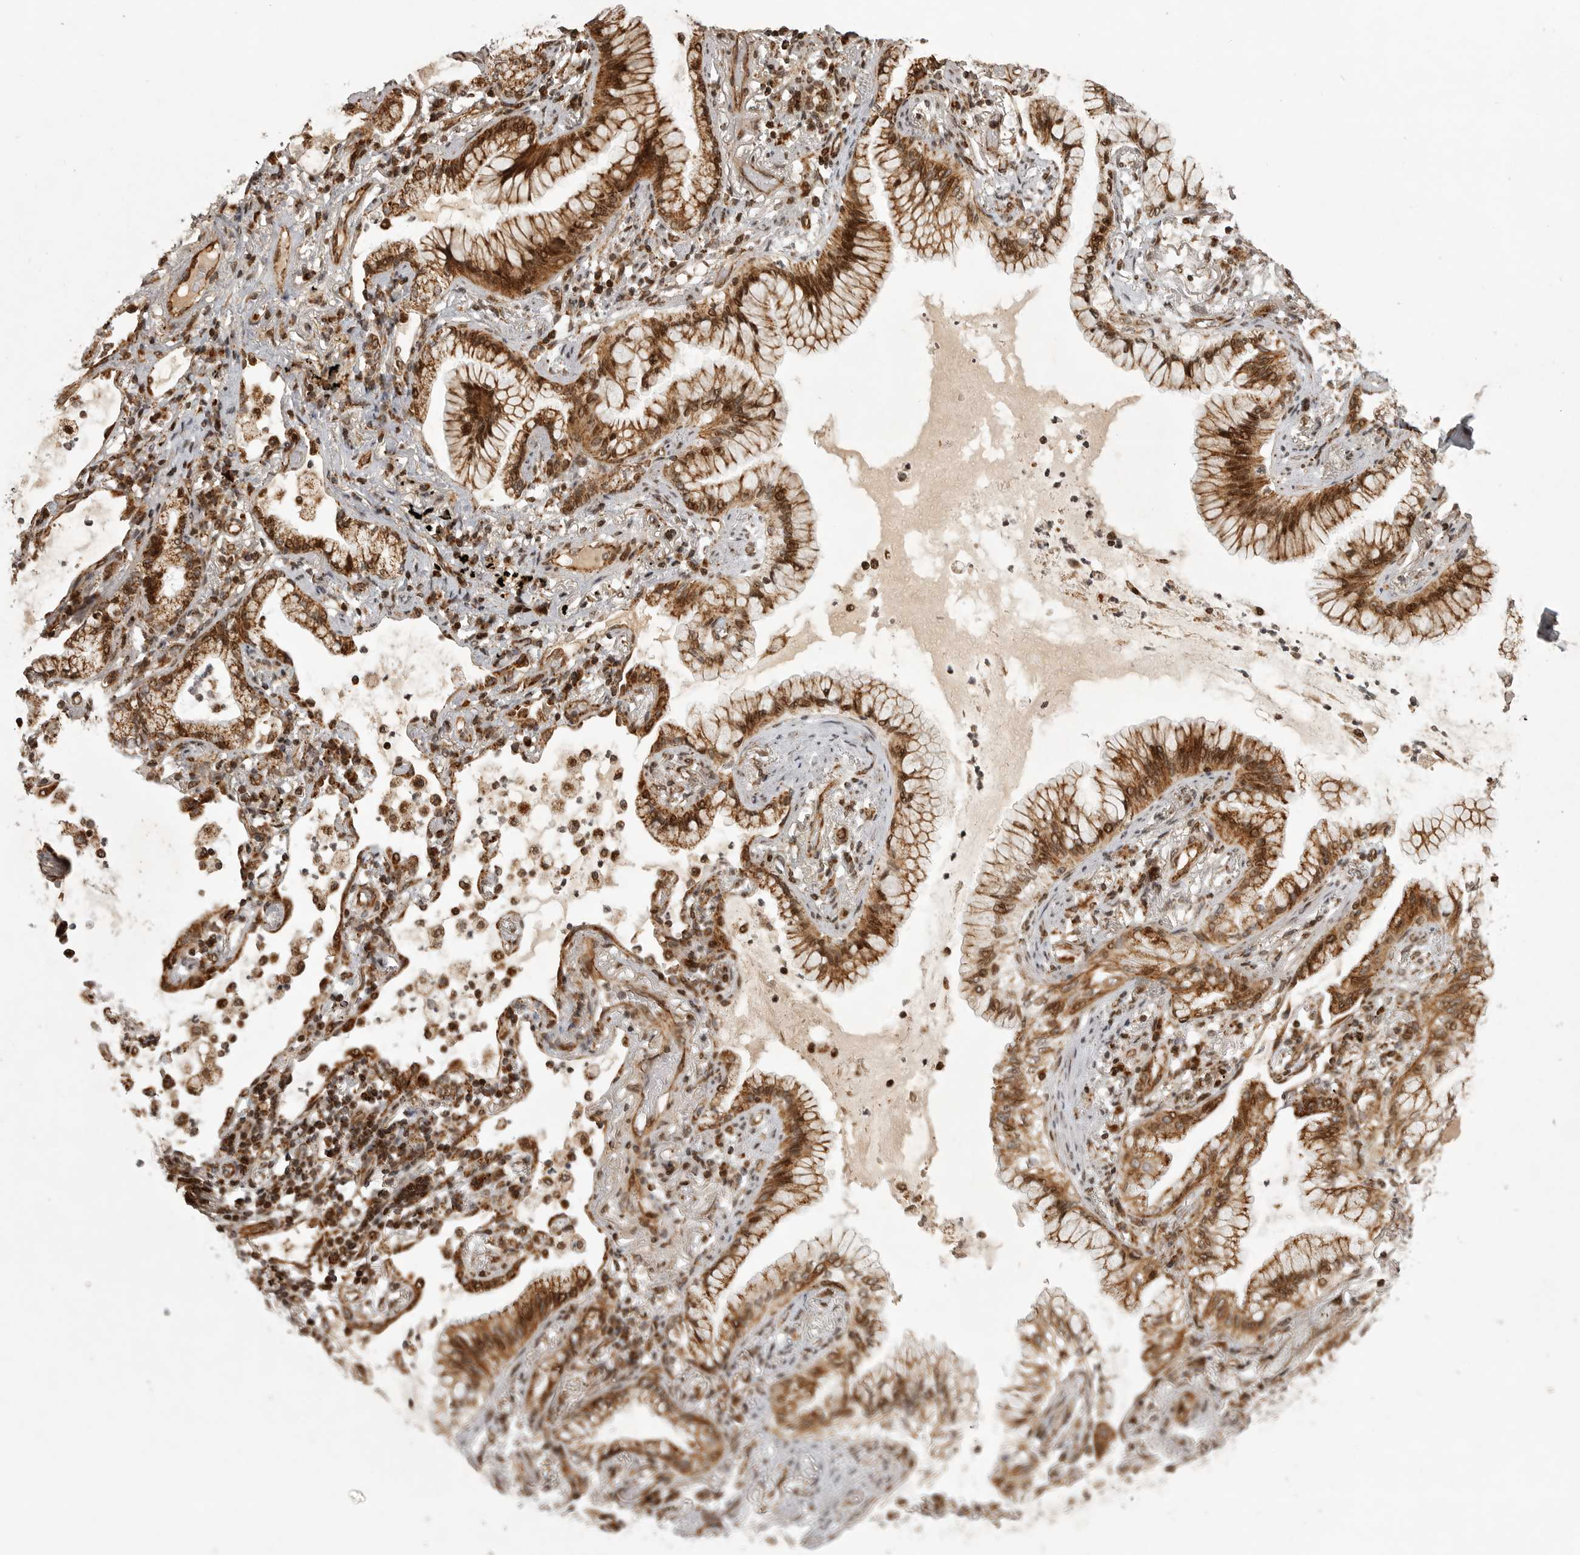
{"staining": {"intensity": "strong", "quantity": ">75%", "location": "cytoplasmic/membranous,nuclear"}, "tissue": "lung cancer", "cell_type": "Tumor cells", "image_type": "cancer", "snomed": [{"axis": "morphology", "description": "Adenocarcinoma, NOS"}, {"axis": "topography", "description": "Lung"}], "caption": "Lung cancer (adenocarcinoma) stained with a protein marker exhibits strong staining in tumor cells.", "gene": "NARS2", "patient": {"sex": "female", "age": 70}}